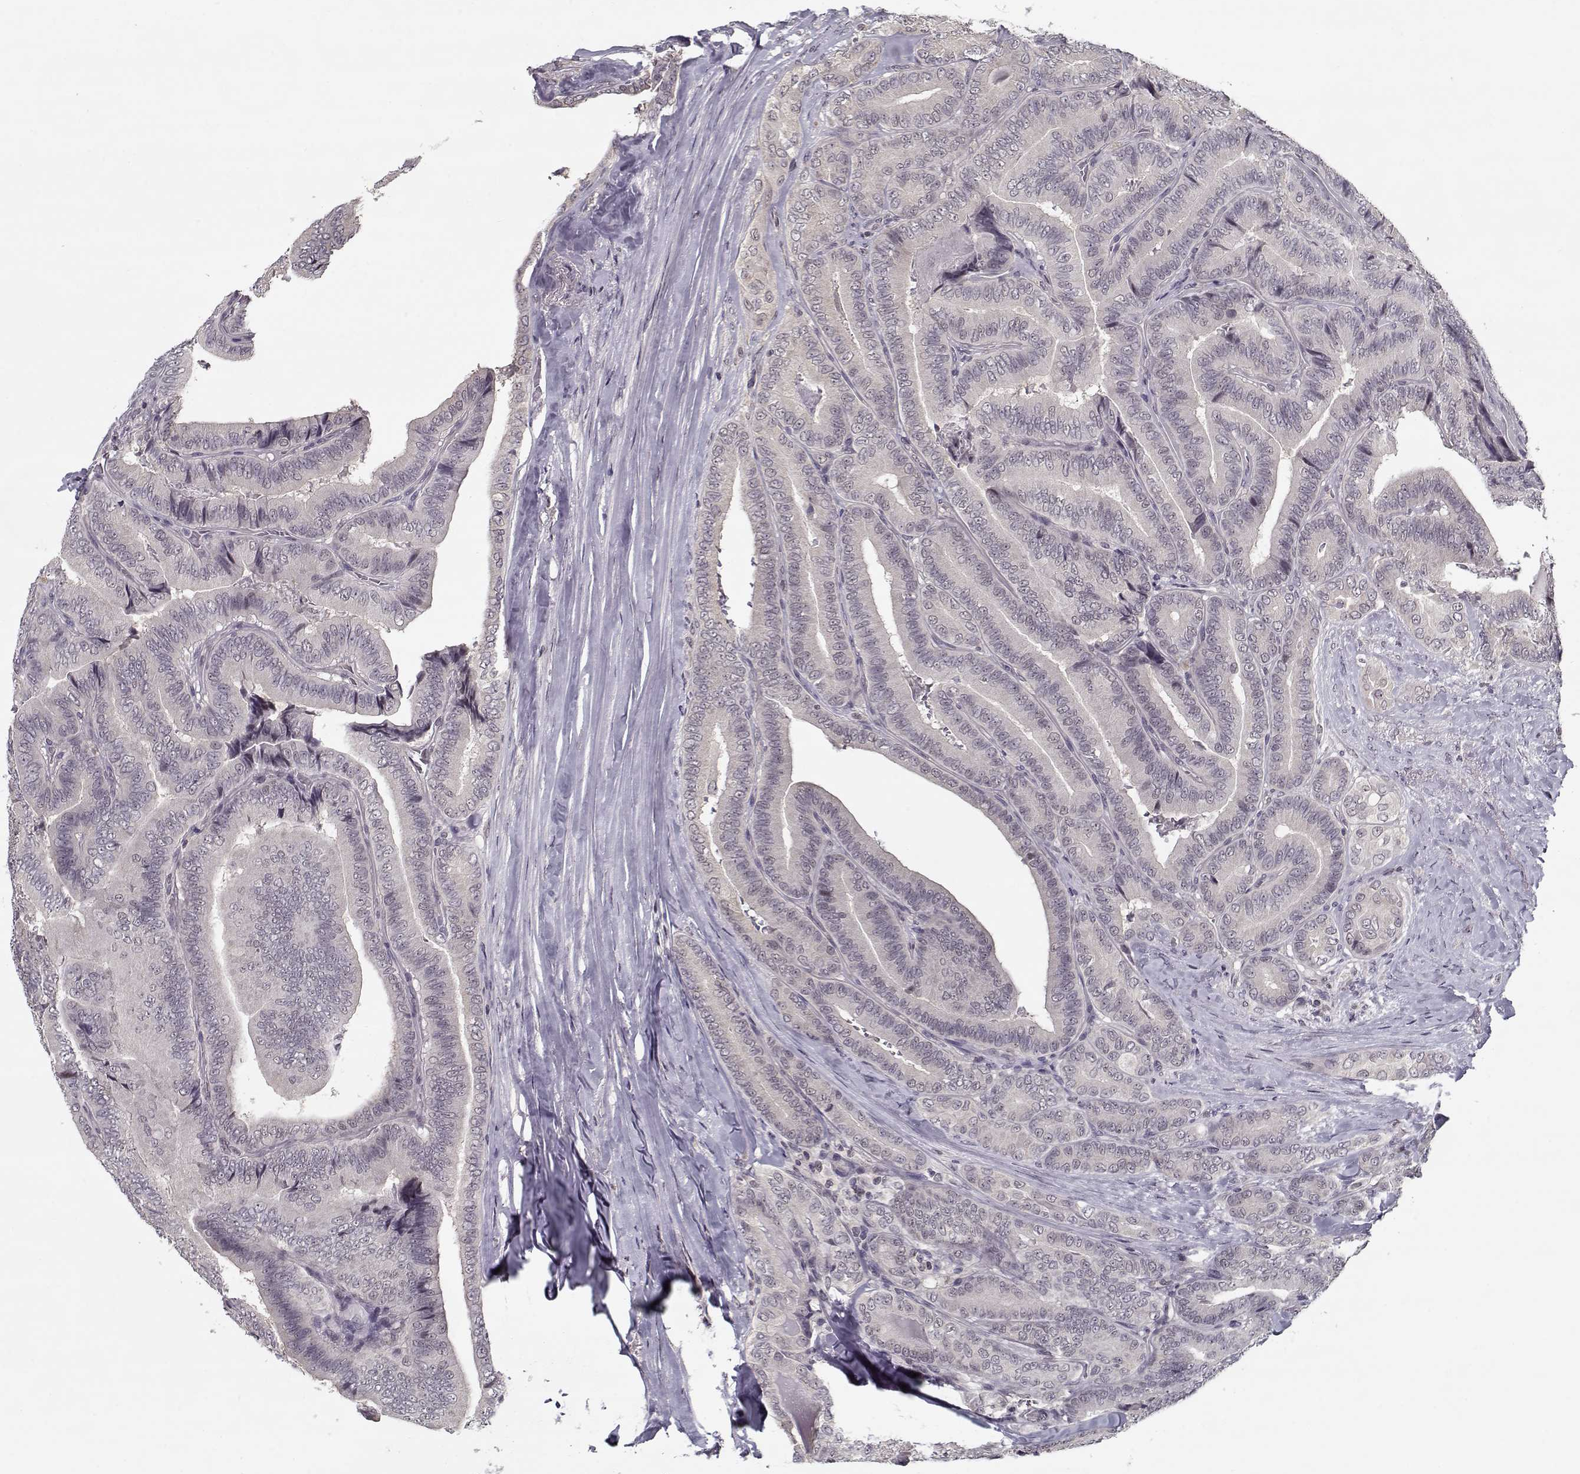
{"staining": {"intensity": "negative", "quantity": "none", "location": "none"}, "tissue": "thyroid cancer", "cell_type": "Tumor cells", "image_type": "cancer", "snomed": [{"axis": "morphology", "description": "Papillary adenocarcinoma, NOS"}, {"axis": "topography", "description": "Thyroid gland"}], "caption": "An immunohistochemistry histopathology image of thyroid papillary adenocarcinoma is shown. There is no staining in tumor cells of thyroid papillary adenocarcinoma.", "gene": "TESPA1", "patient": {"sex": "male", "age": 61}}